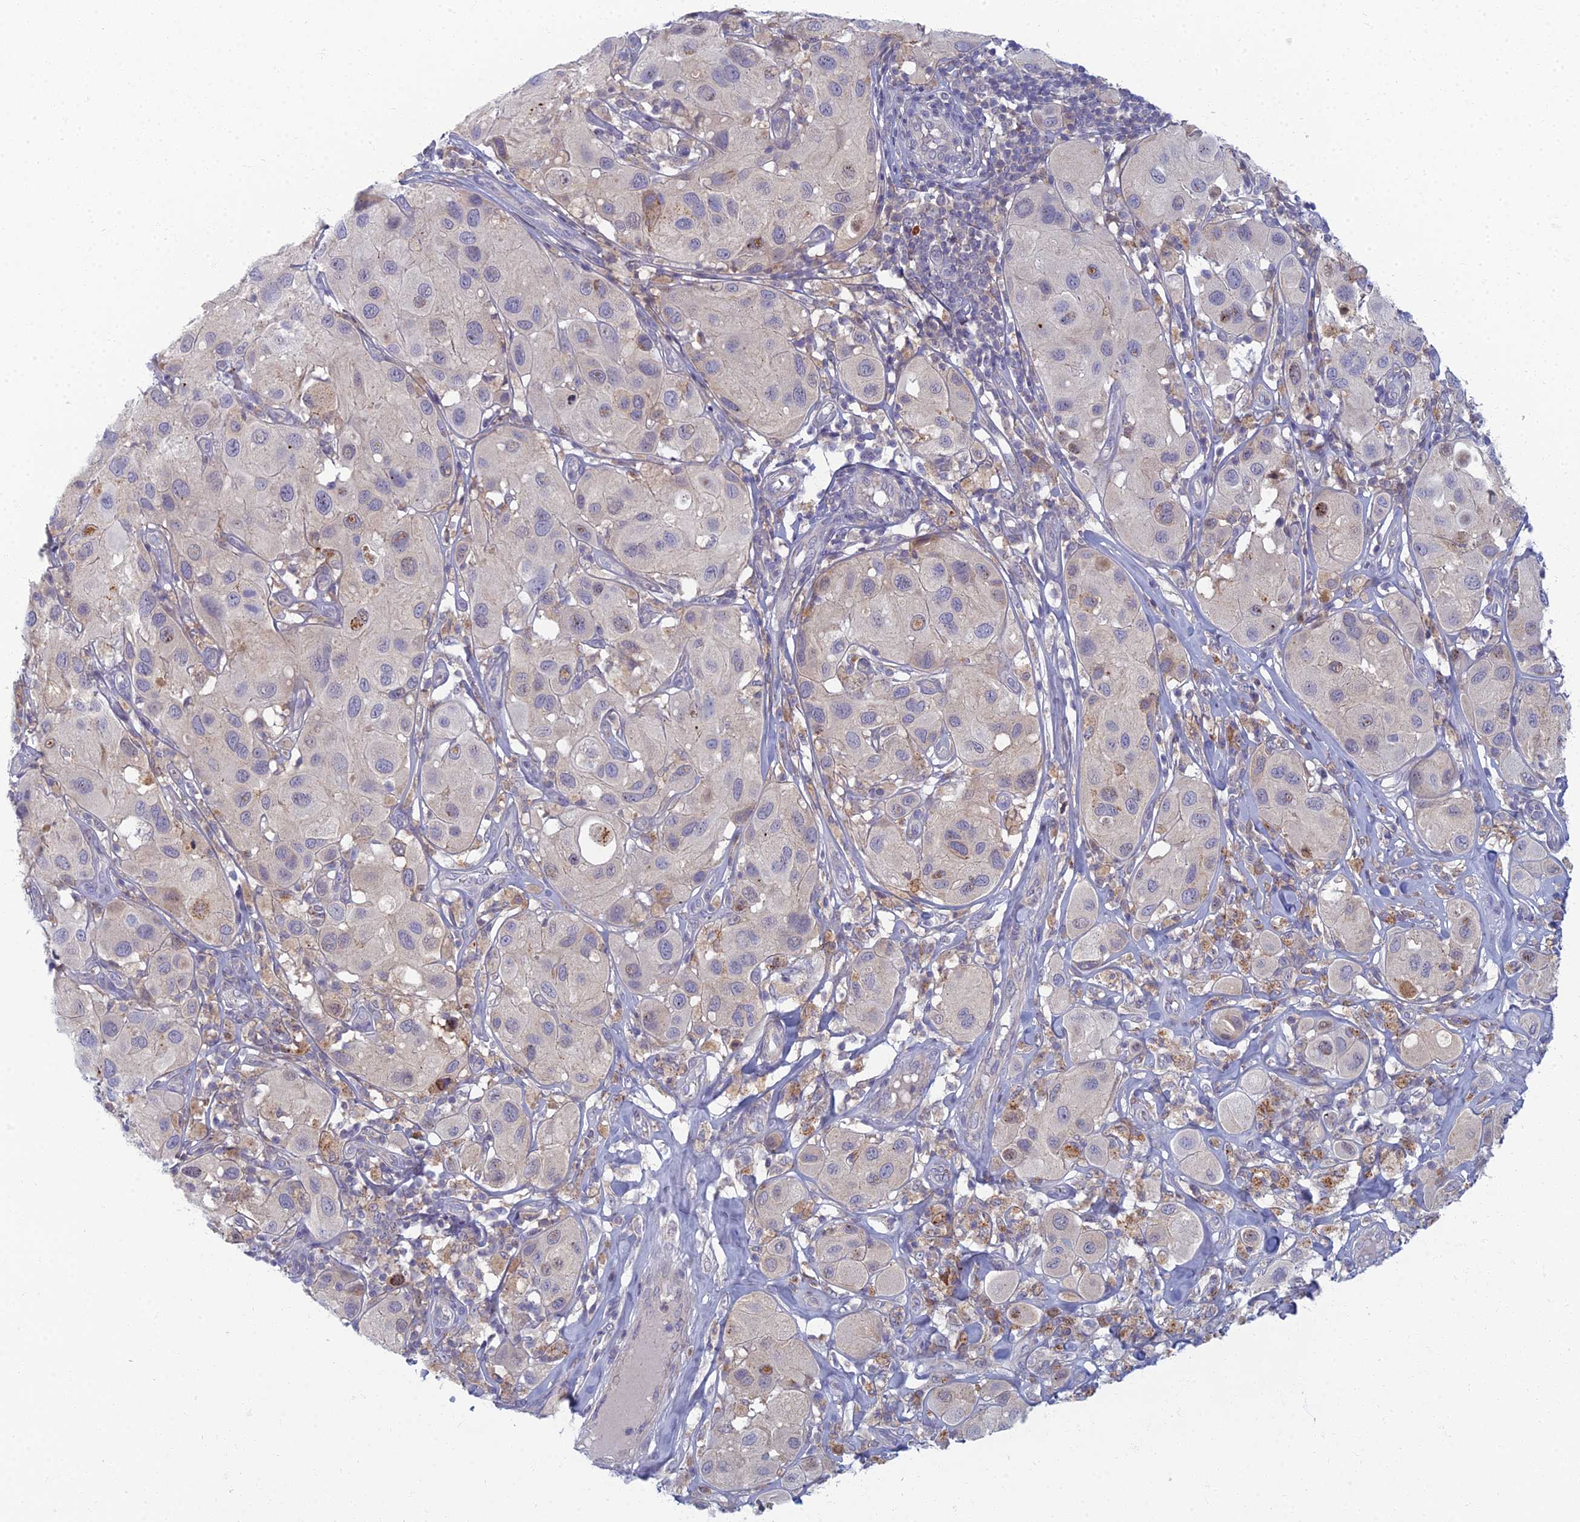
{"staining": {"intensity": "moderate", "quantity": "25%-75%", "location": "cytoplasmic/membranous"}, "tissue": "melanoma", "cell_type": "Tumor cells", "image_type": "cancer", "snomed": [{"axis": "morphology", "description": "Malignant melanoma, Metastatic site"}, {"axis": "topography", "description": "Skin"}], "caption": "Immunohistochemistry (IHC) (DAB (3,3'-diaminobenzidine)) staining of human melanoma displays moderate cytoplasmic/membranous protein staining in approximately 25%-75% of tumor cells.", "gene": "CHMP4B", "patient": {"sex": "male", "age": 41}}